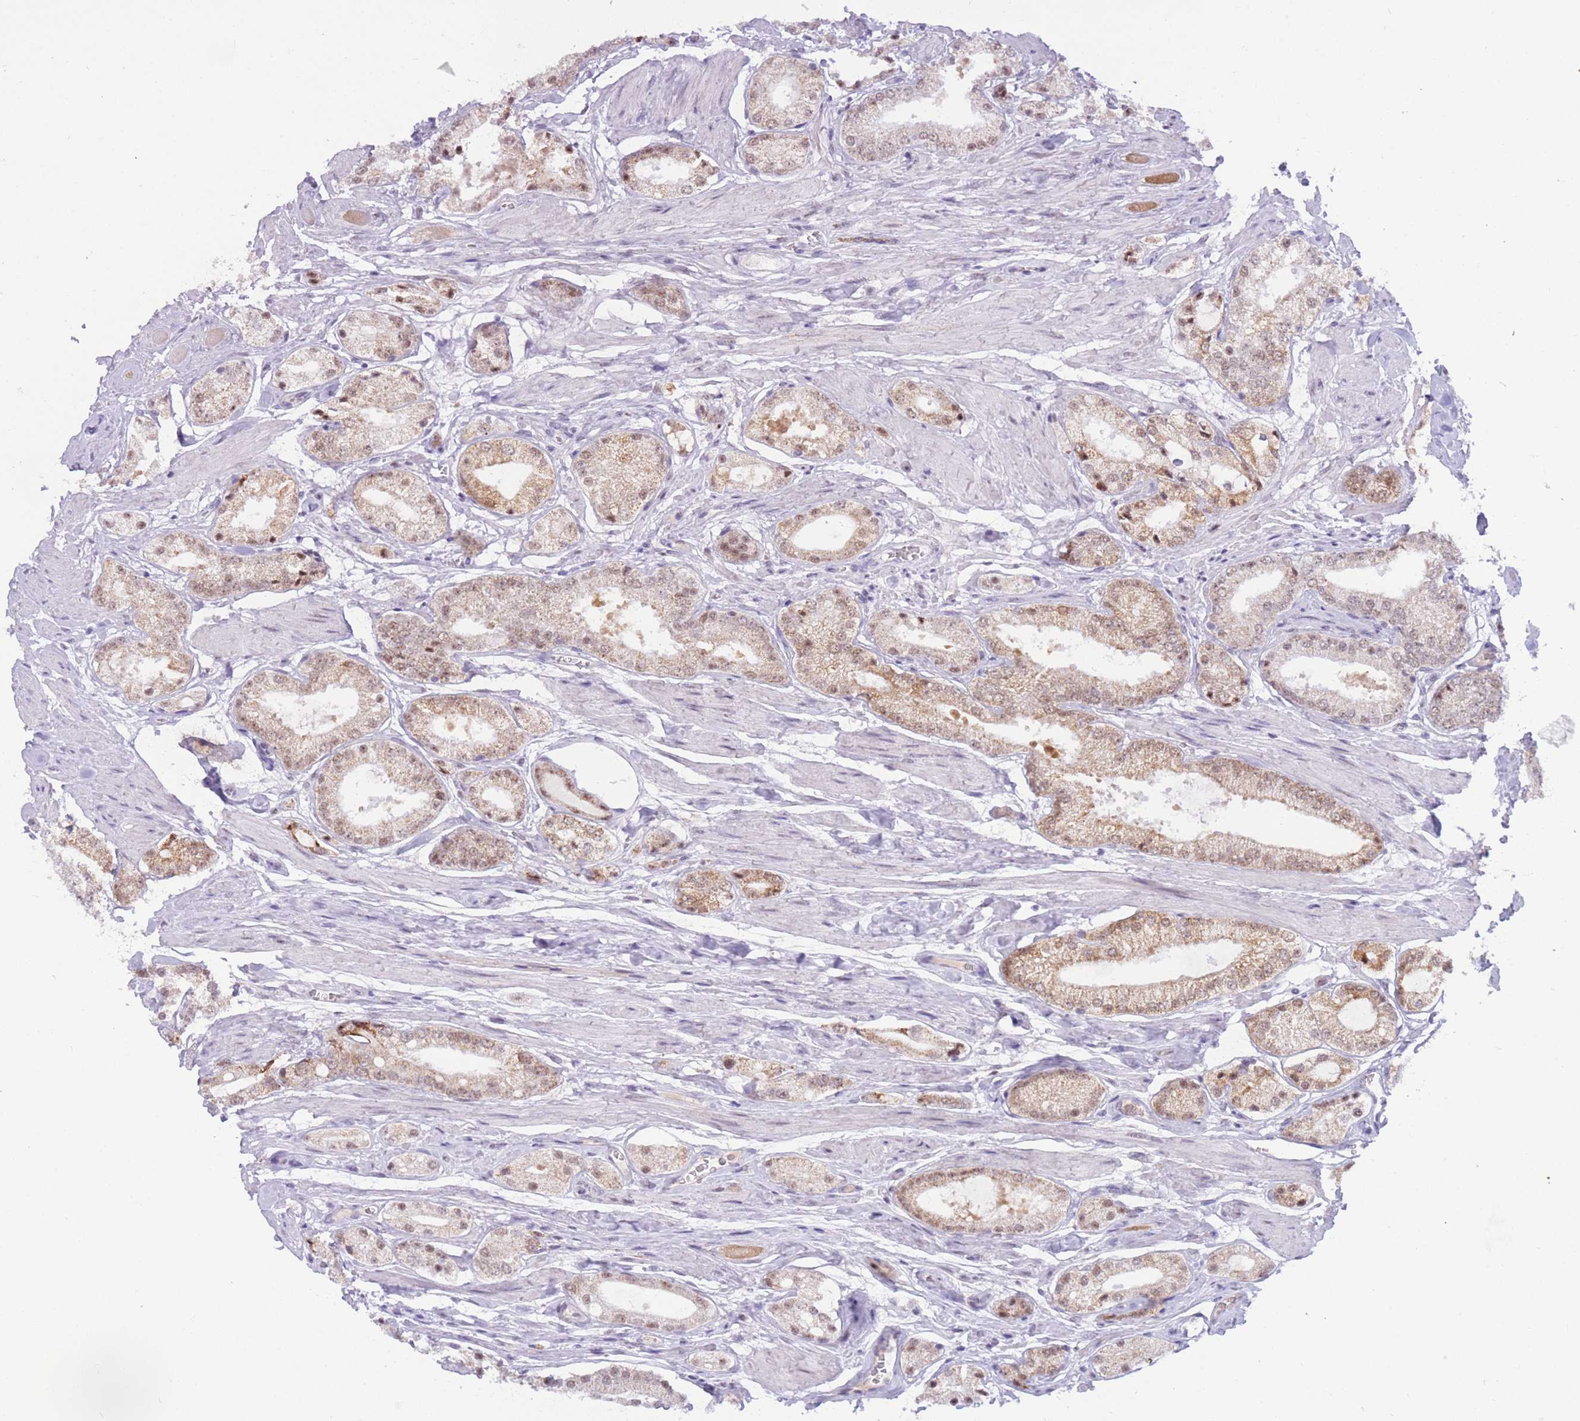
{"staining": {"intensity": "moderate", "quantity": "25%-75%", "location": "cytoplasmic/membranous,nuclear"}, "tissue": "prostate cancer", "cell_type": "Tumor cells", "image_type": "cancer", "snomed": [{"axis": "morphology", "description": "Adenocarcinoma, High grade"}, {"axis": "topography", "description": "Prostate and seminal vesicle, NOS"}], "caption": "This image displays immunohistochemistry staining of human adenocarcinoma (high-grade) (prostate), with medium moderate cytoplasmic/membranous and nuclear positivity in about 25%-75% of tumor cells.", "gene": "CYP2B6", "patient": {"sex": "male", "age": 64}}